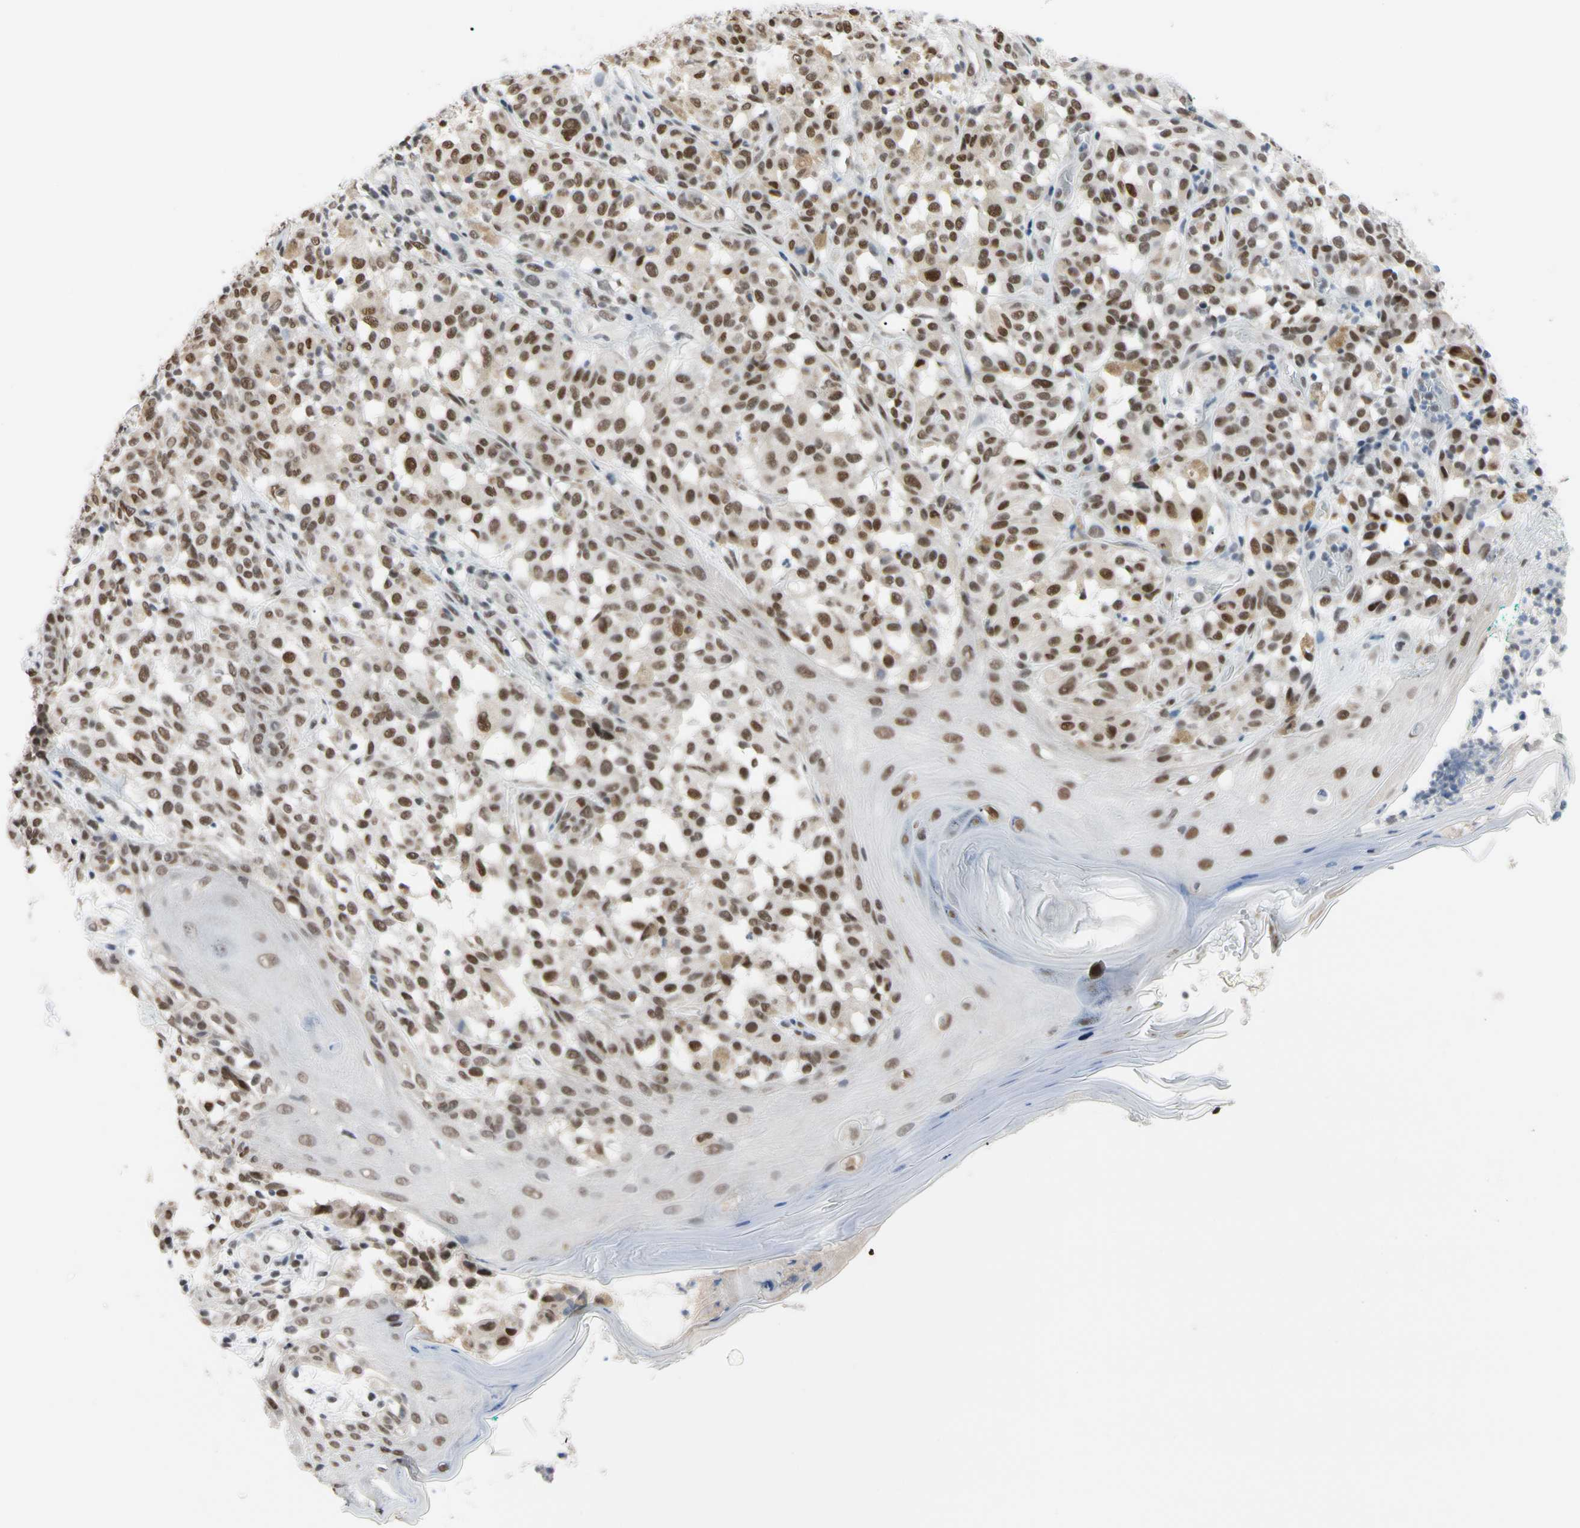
{"staining": {"intensity": "moderate", "quantity": ">75%", "location": "nuclear"}, "tissue": "melanoma", "cell_type": "Tumor cells", "image_type": "cancer", "snomed": [{"axis": "morphology", "description": "Malignant melanoma, NOS"}, {"axis": "topography", "description": "Skin"}], "caption": "The immunohistochemical stain labels moderate nuclear staining in tumor cells of malignant melanoma tissue.", "gene": "FAM98B", "patient": {"sex": "female", "age": 46}}